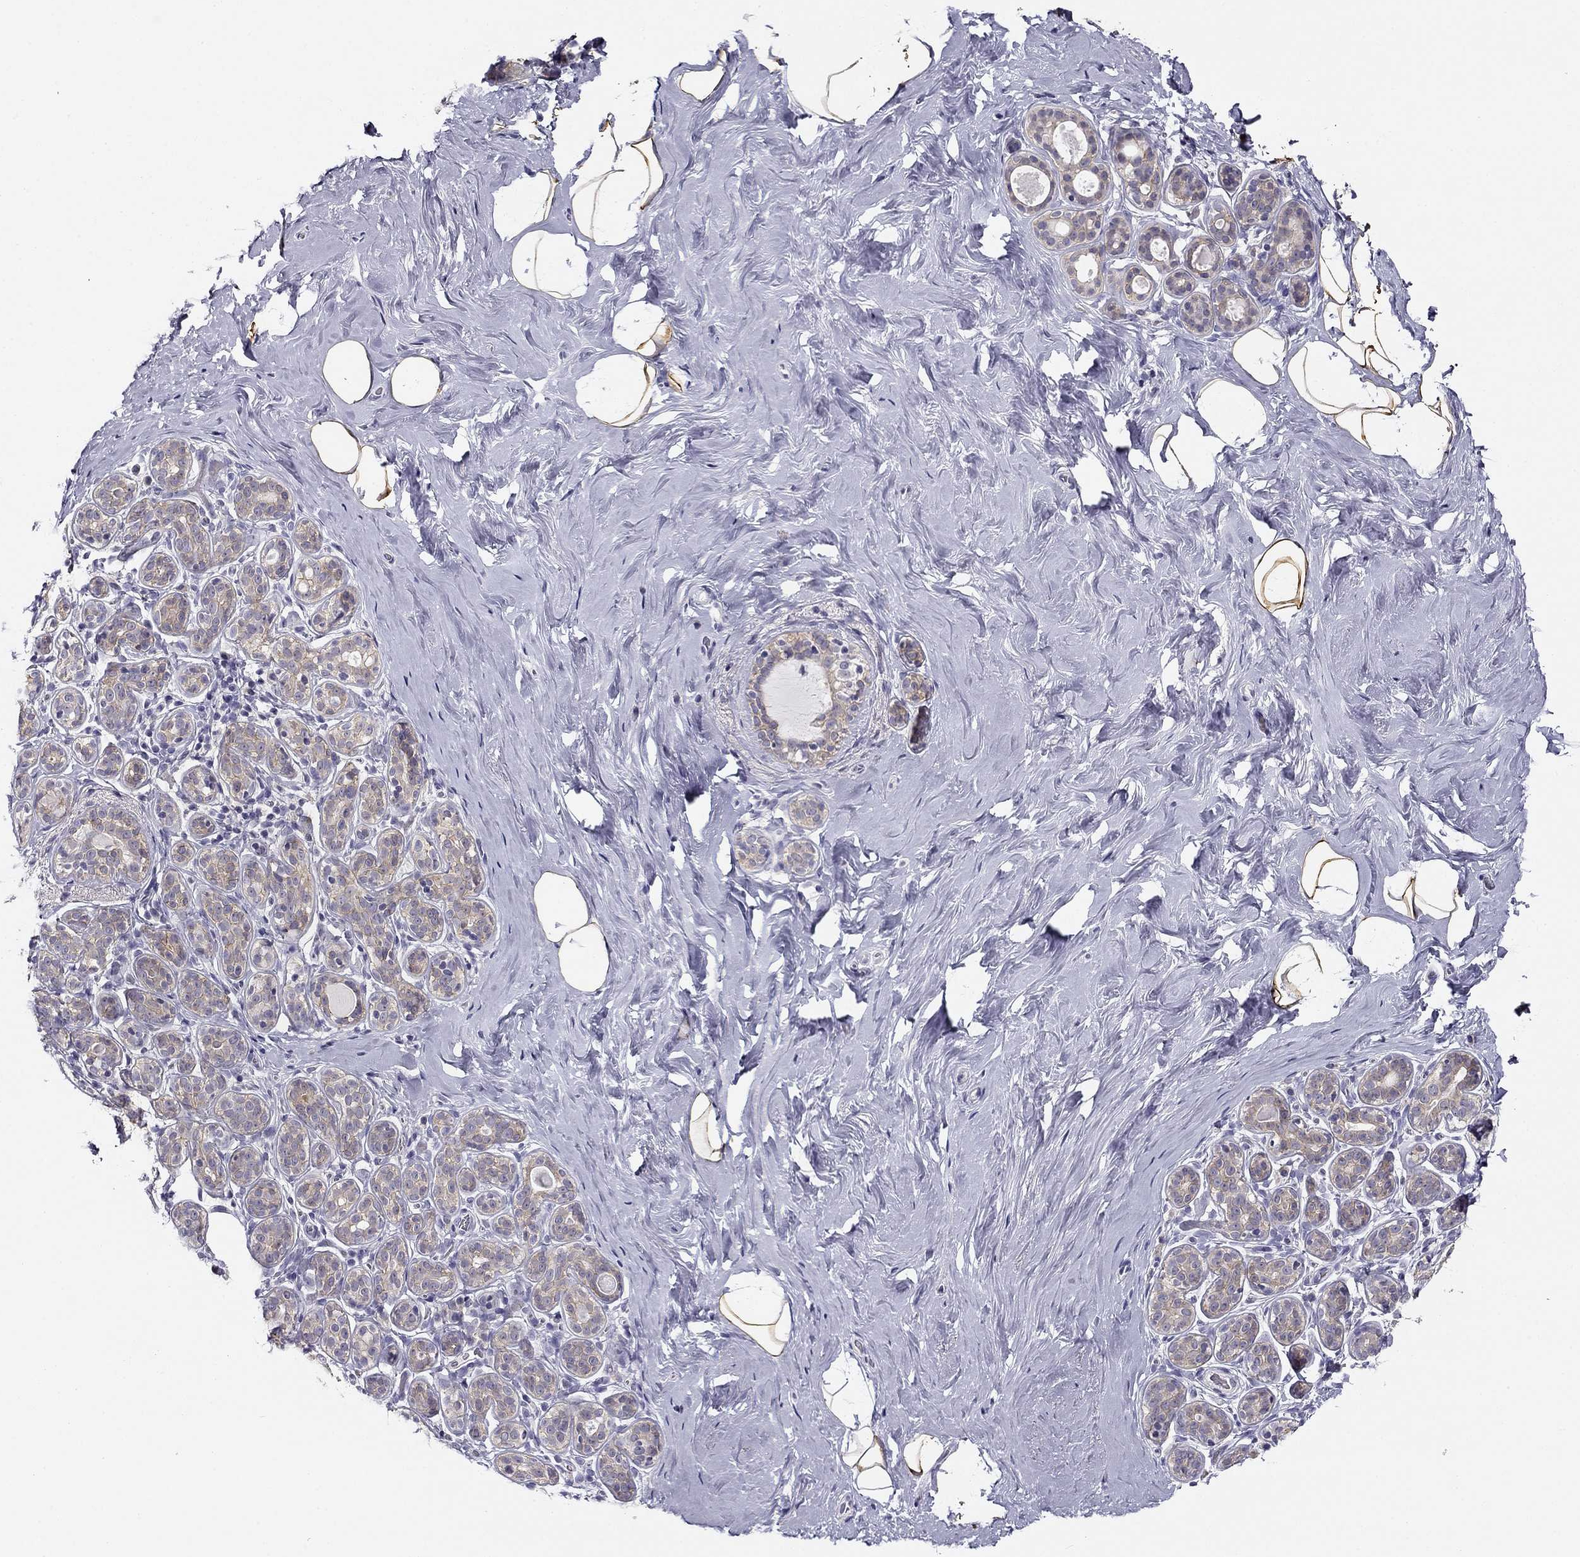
{"staining": {"intensity": "strong", "quantity": "25%-75%", "location": "cytoplasmic/membranous"}, "tissue": "breast", "cell_type": "Adipocytes", "image_type": "normal", "snomed": [{"axis": "morphology", "description": "Normal tissue, NOS"}, {"axis": "topography", "description": "Skin"}, {"axis": "topography", "description": "Breast"}], "caption": "This photomicrograph displays immunohistochemistry staining of unremarkable breast, with high strong cytoplasmic/membranous expression in approximately 25%-75% of adipocytes.", "gene": "CNR1", "patient": {"sex": "female", "age": 43}}